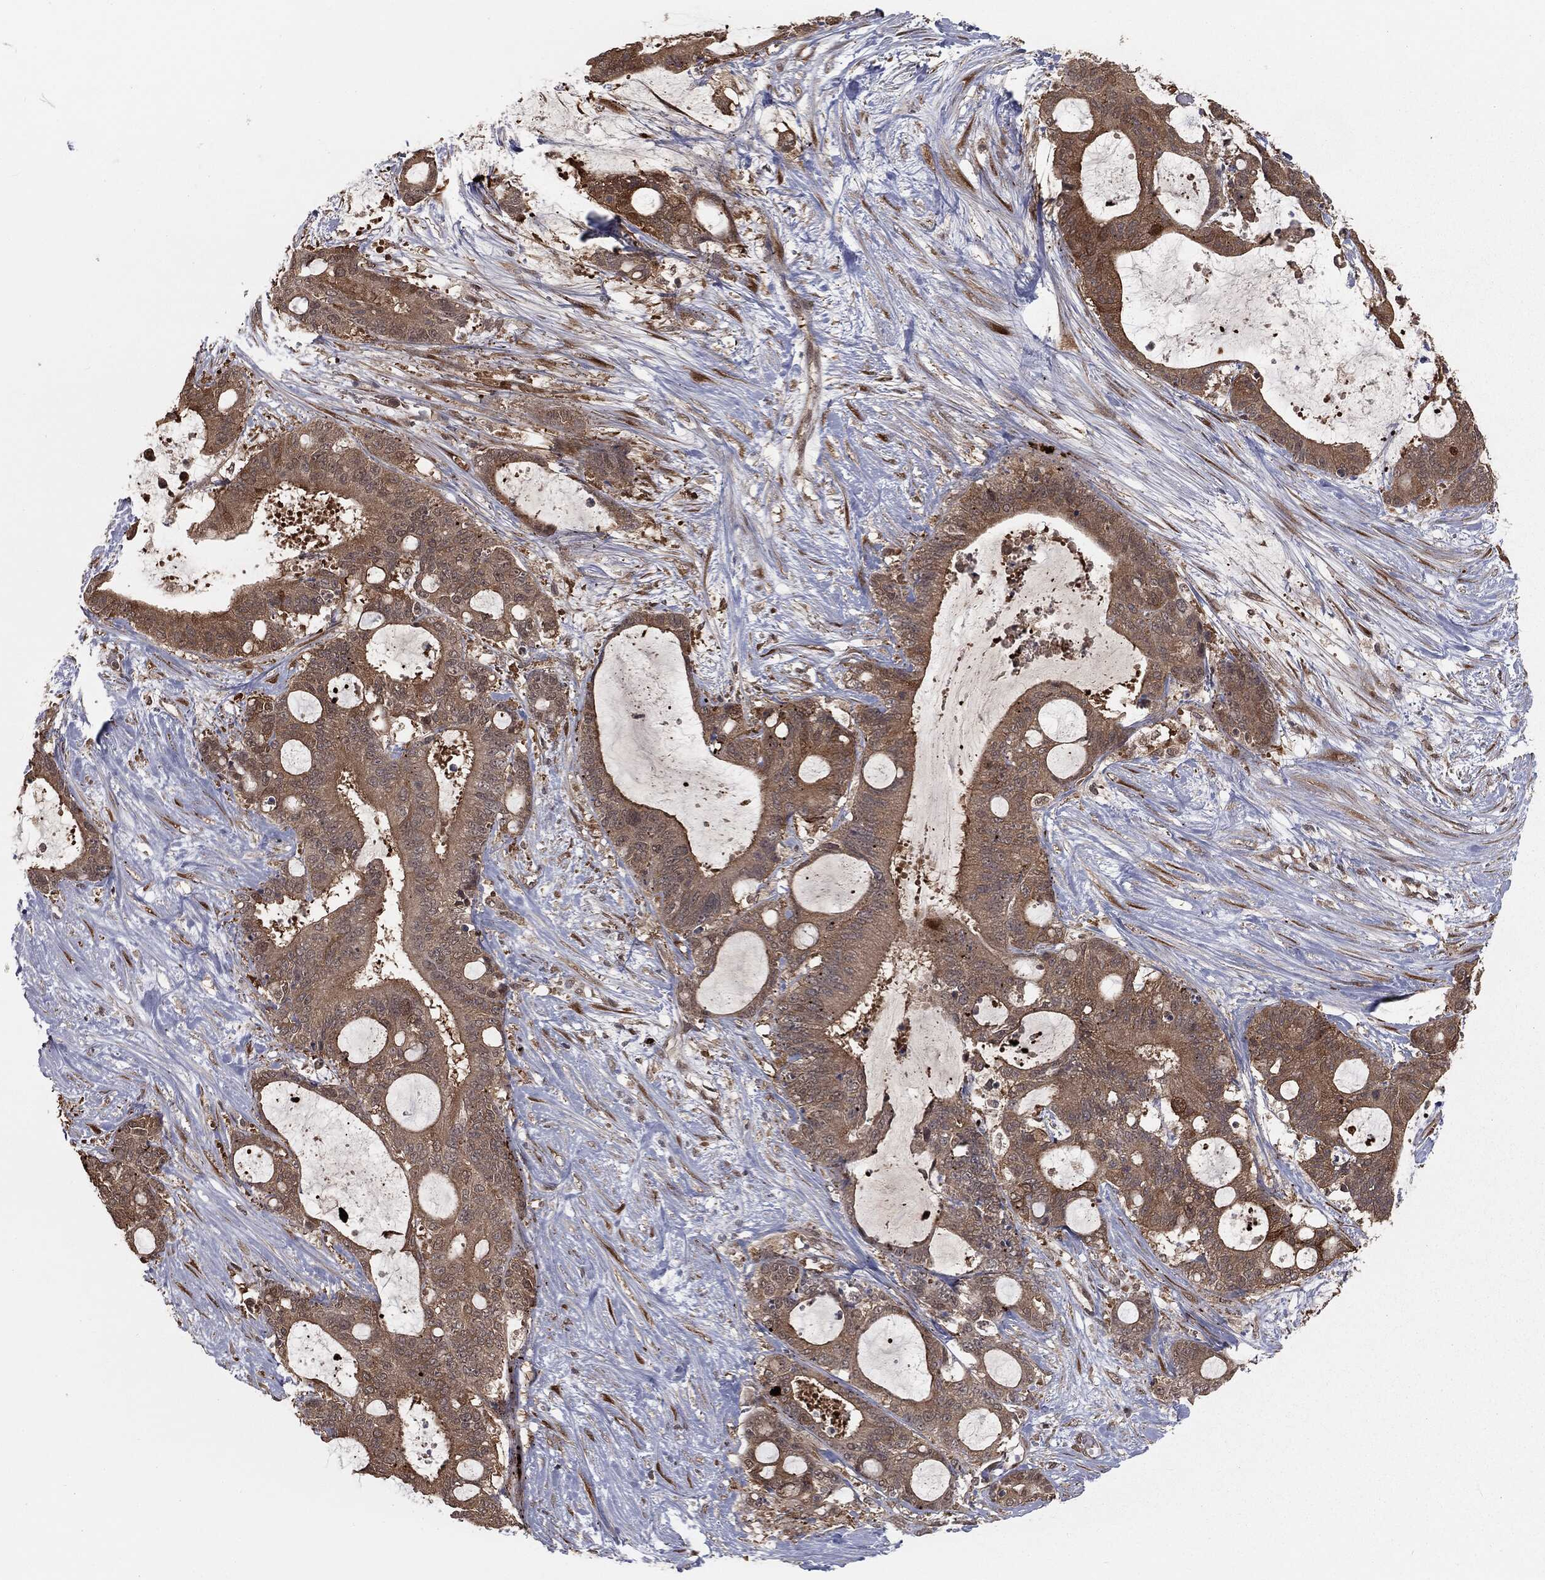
{"staining": {"intensity": "weak", "quantity": "25%-75%", "location": "cytoplasmic/membranous"}, "tissue": "liver cancer", "cell_type": "Tumor cells", "image_type": "cancer", "snomed": [{"axis": "morphology", "description": "Normal tissue, NOS"}, {"axis": "morphology", "description": "Cholangiocarcinoma"}, {"axis": "topography", "description": "Liver"}, {"axis": "topography", "description": "Peripheral nerve tissue"}], "caption": "Liver cholangiocarcinoma tissue demonstrates weak cytoplasmic/membranous positivity in about 25%-75% of tumor cells, visualized by immunohistochemistry.", "gene": "FBXO7", "patient": {"sex": "female", "age": 73}}